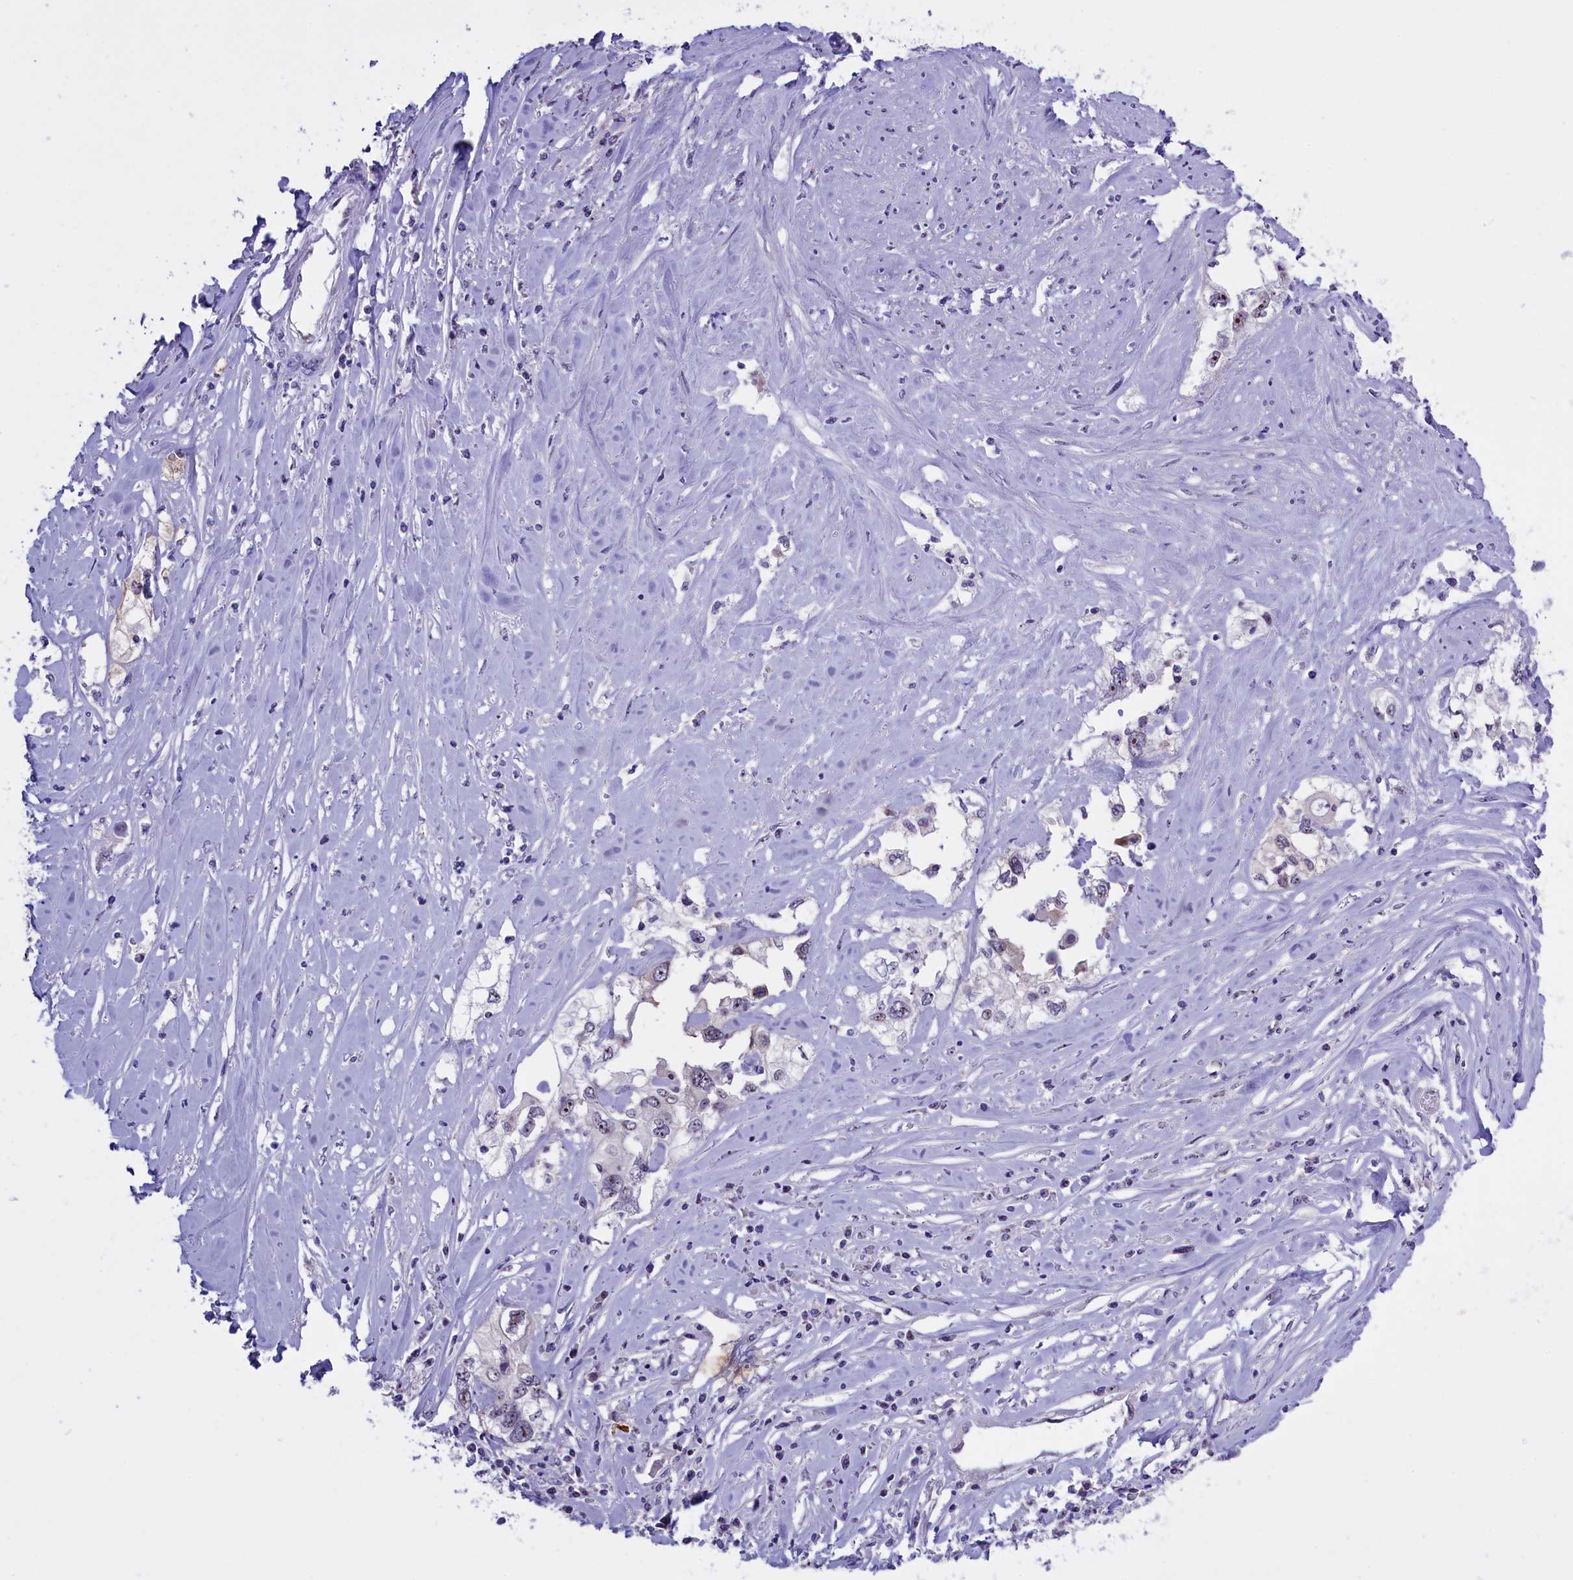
{"staining": {"intensity": "moderate", "quantity": "<25%", "location": "nuclear"}, "tissue": "cervical cancer", "cell_type": "Tumor cells", "image_type": "cancer", "snomed": [{"axis": "morphology", "description": "Squamous cell carcinoma, NOS"}, {"axis": "topography", "description": "Cervix"}], "caption": "Squamous cell carcinoma (cervical) stained for a protein (brown) displays moderate nuclear positive expression in approximately <25% of tumor cells.", "gene": "TBL3", "patient": {"sex": "female", "age": 31}}